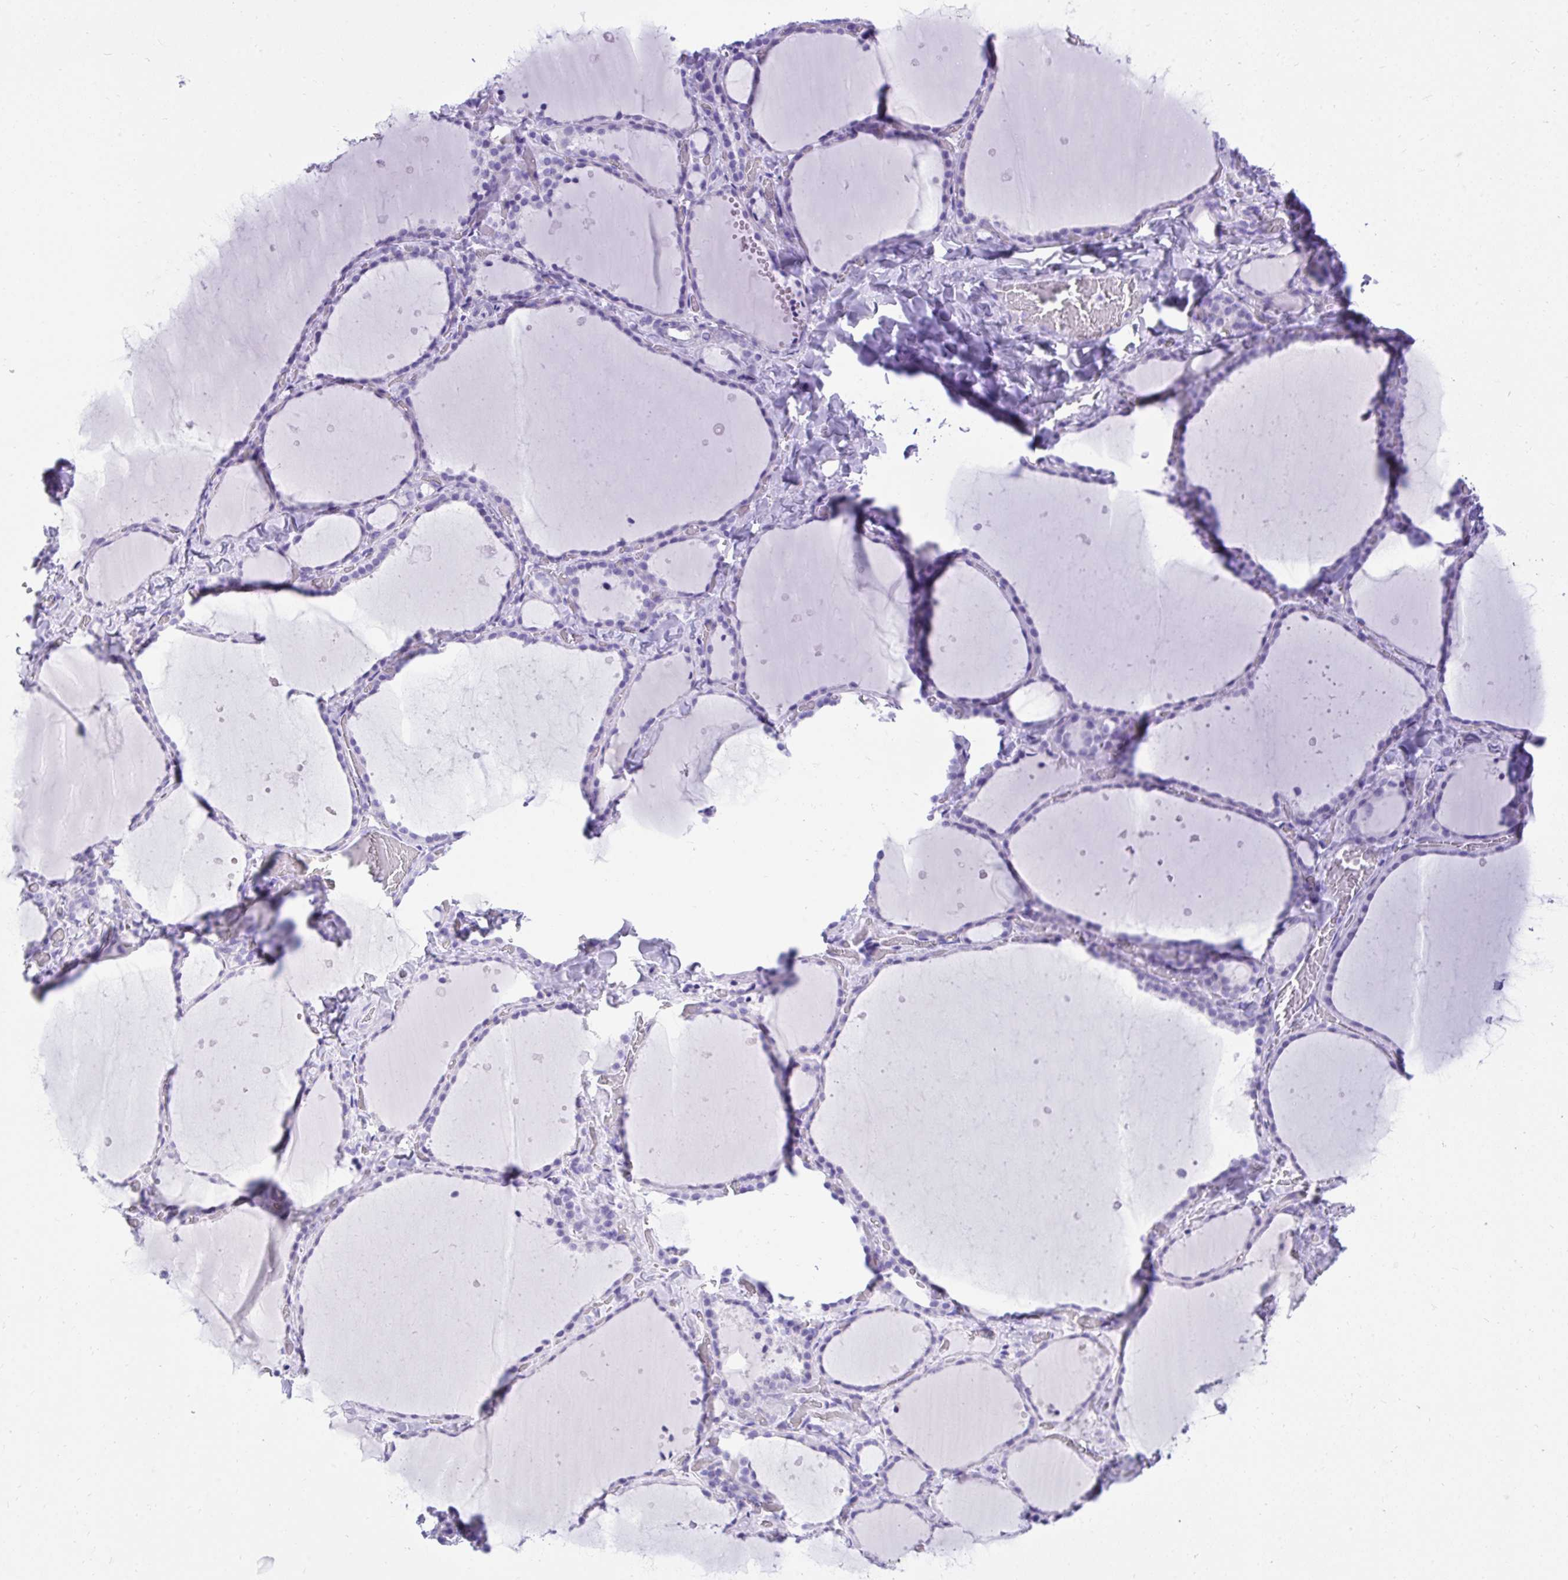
{"staining": {"intensity": "weak", "quantity": "<25%", "location": "cytoplasmic/membranous"}, "tissue": "thyroid gland", "cell_type": "Glandular cells", "image_type": "normal", "snomed": [{"axis": "morphology", "description": "Normal tissue, NOS"}, {"axis": "topography", "description": "Thyroid gland"}], "caption": "IHC of unremarkable thyroid gland demonstrates no positivity in glandular cells. The staining is performed using DAB brown chromogen with nuclei counter-stained in using hematoxylin.", "gene": "KCNN4", "patient": {"sex": "female", "age": 36}}